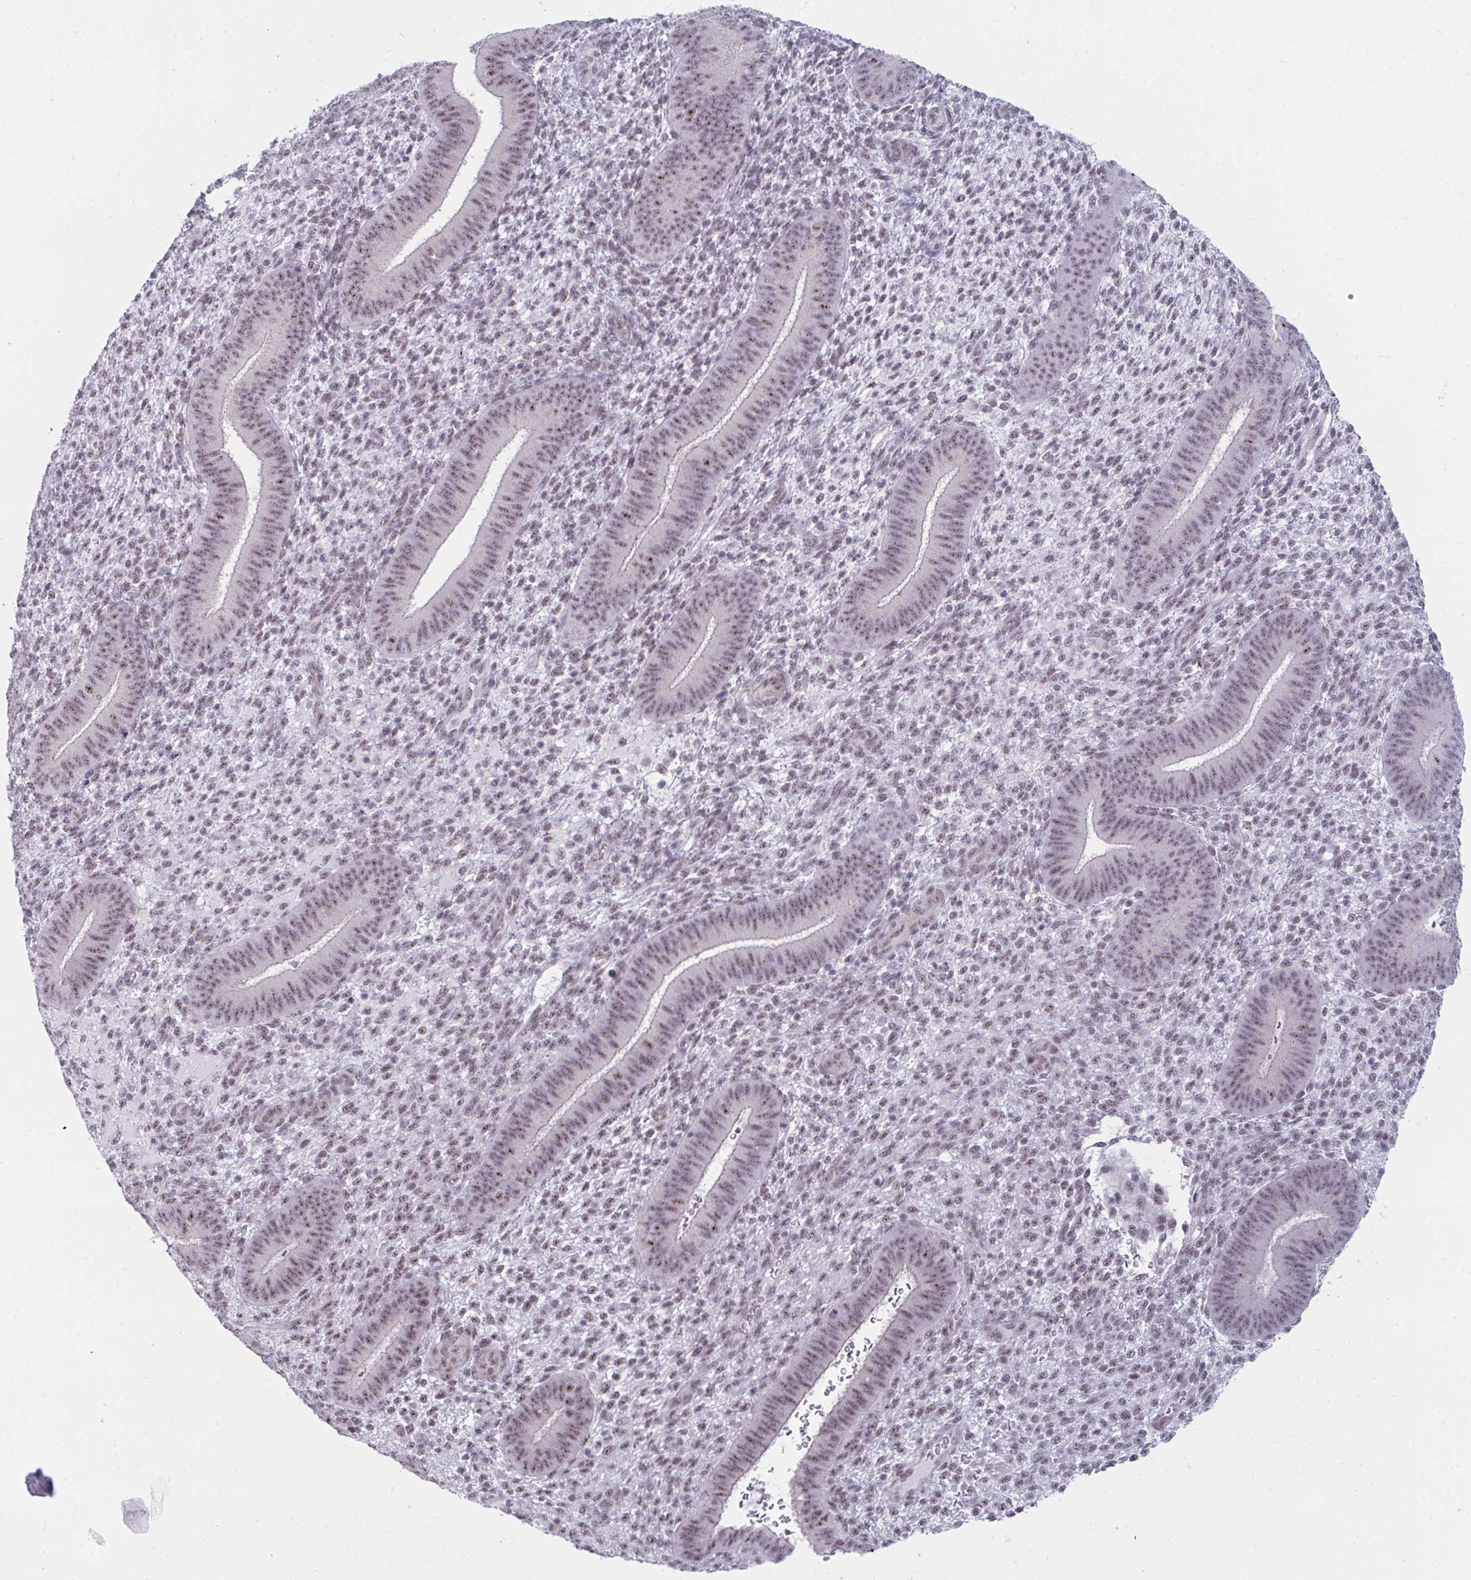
{"staining": {"intensity": "weak", "quantity": "25%-75%", "location": "nuclear"}, "tissue": "endometrium", "cell_type": "Cells in endometrial stroma", "image_type": "normal", "snomed": [{"axis": "morphology", "description": "Normal tissue, NOS"}, {"axis": "topography", "description": "Endometrium"}], "caption": "This photomicrograph demonstrates unremarkable endometrium stained with immunohistochemistry (IHC) to label a protein in brown. The nuclear of cells in endometrial stroma show weak positivity for the protein. Nuclei are counter-stained blue.", "gene": "PRR14", "patient": {"sex": "female", "age": 39}}